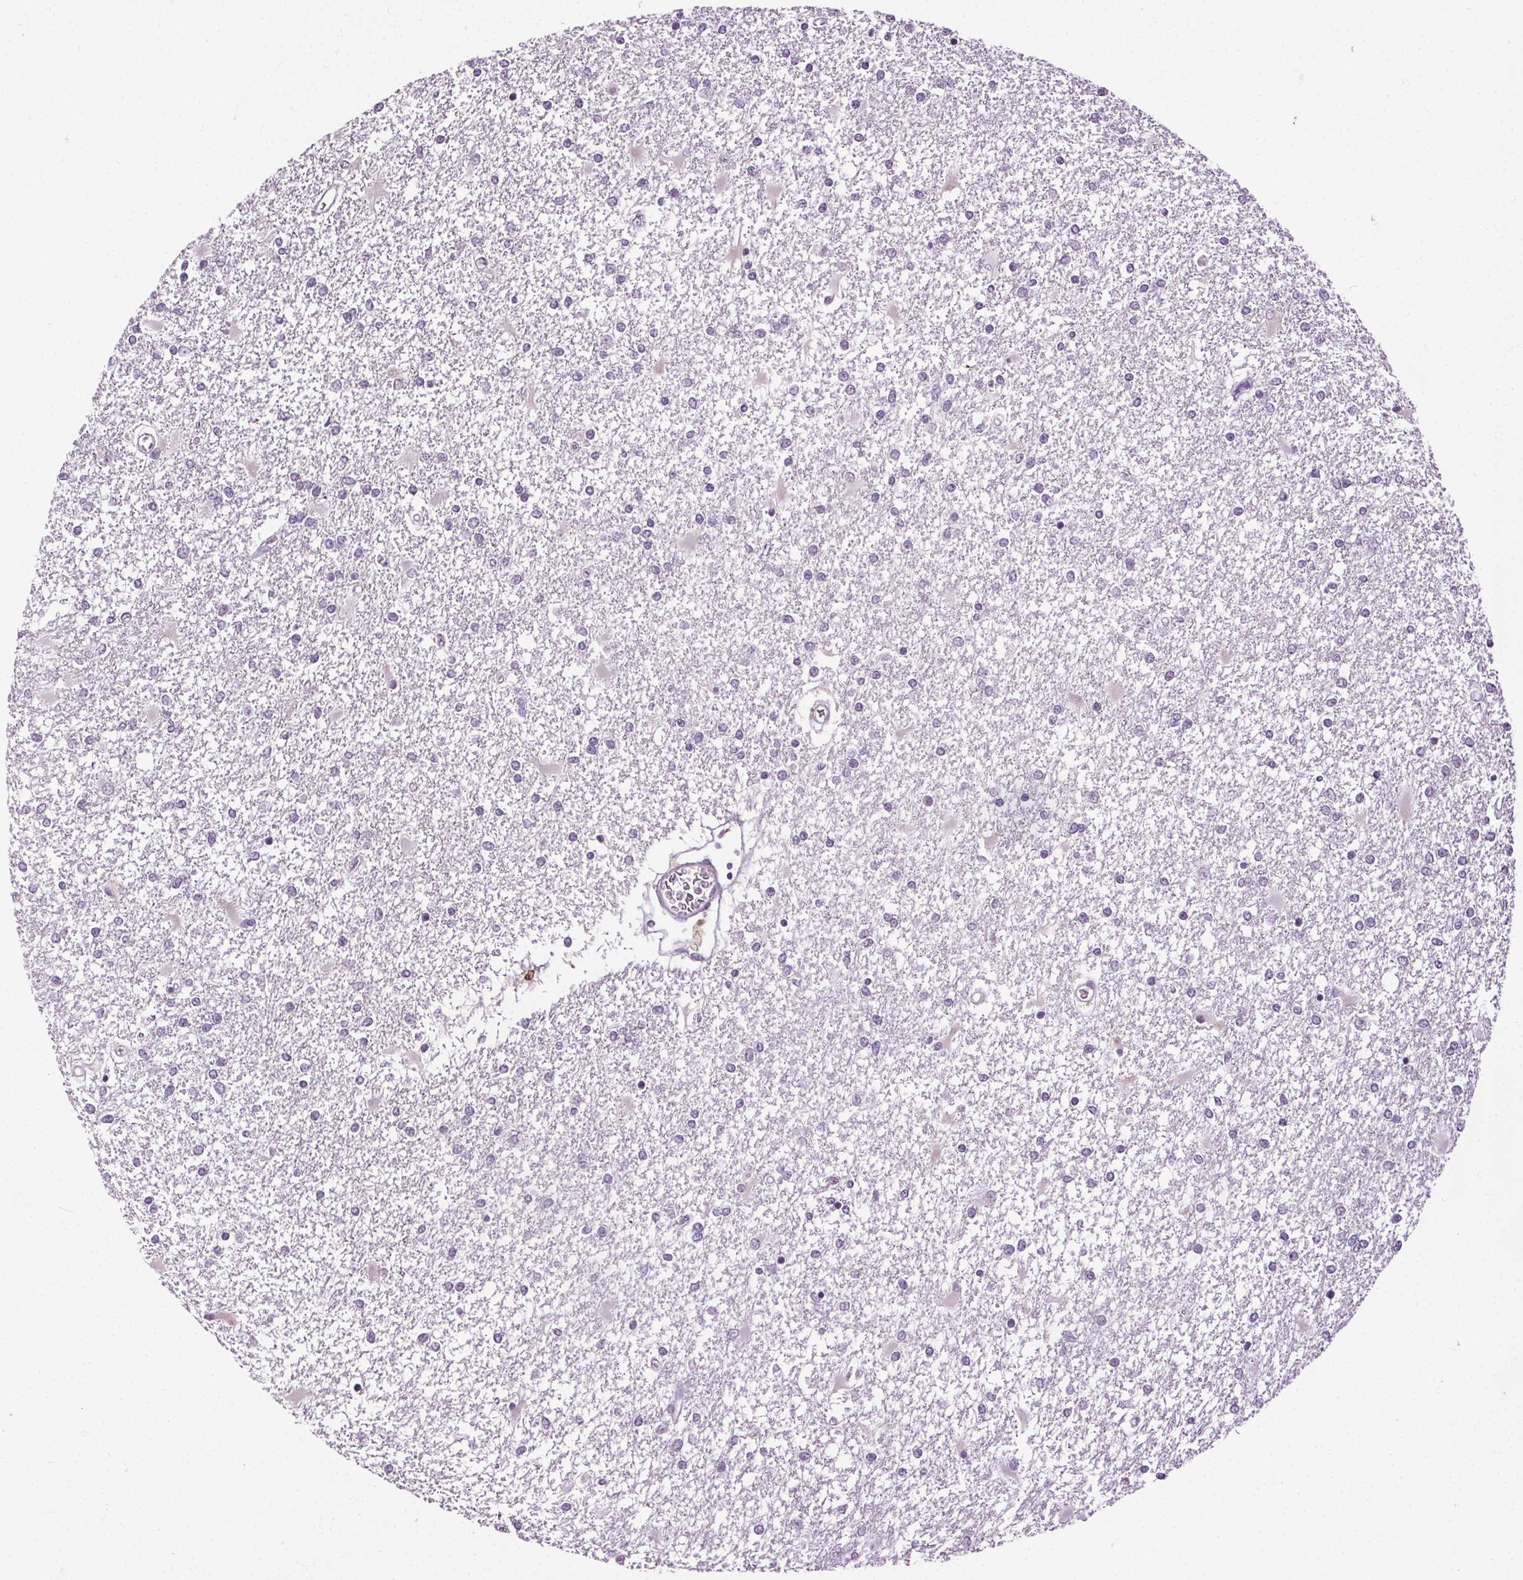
{"staining": {"intensity": "negative", "quantity": "none", "location": "none"}, "tissue": "glioma", "cell_type": "Tumor cells", "image_type": "cancer", "snomed": [{"axis": "morphology", "description": "Glioma, malignant, High grade"}, {"axis": "topography", "description": "Cerebral cortex"}], "caption": "DAB (3,3'-diaminobenzidine) immunohistochemical staining of glioma reveals no significant staining in tumor cells.", "gene": "CEBPA", "patient": {"sex": "male", "age": 79}}